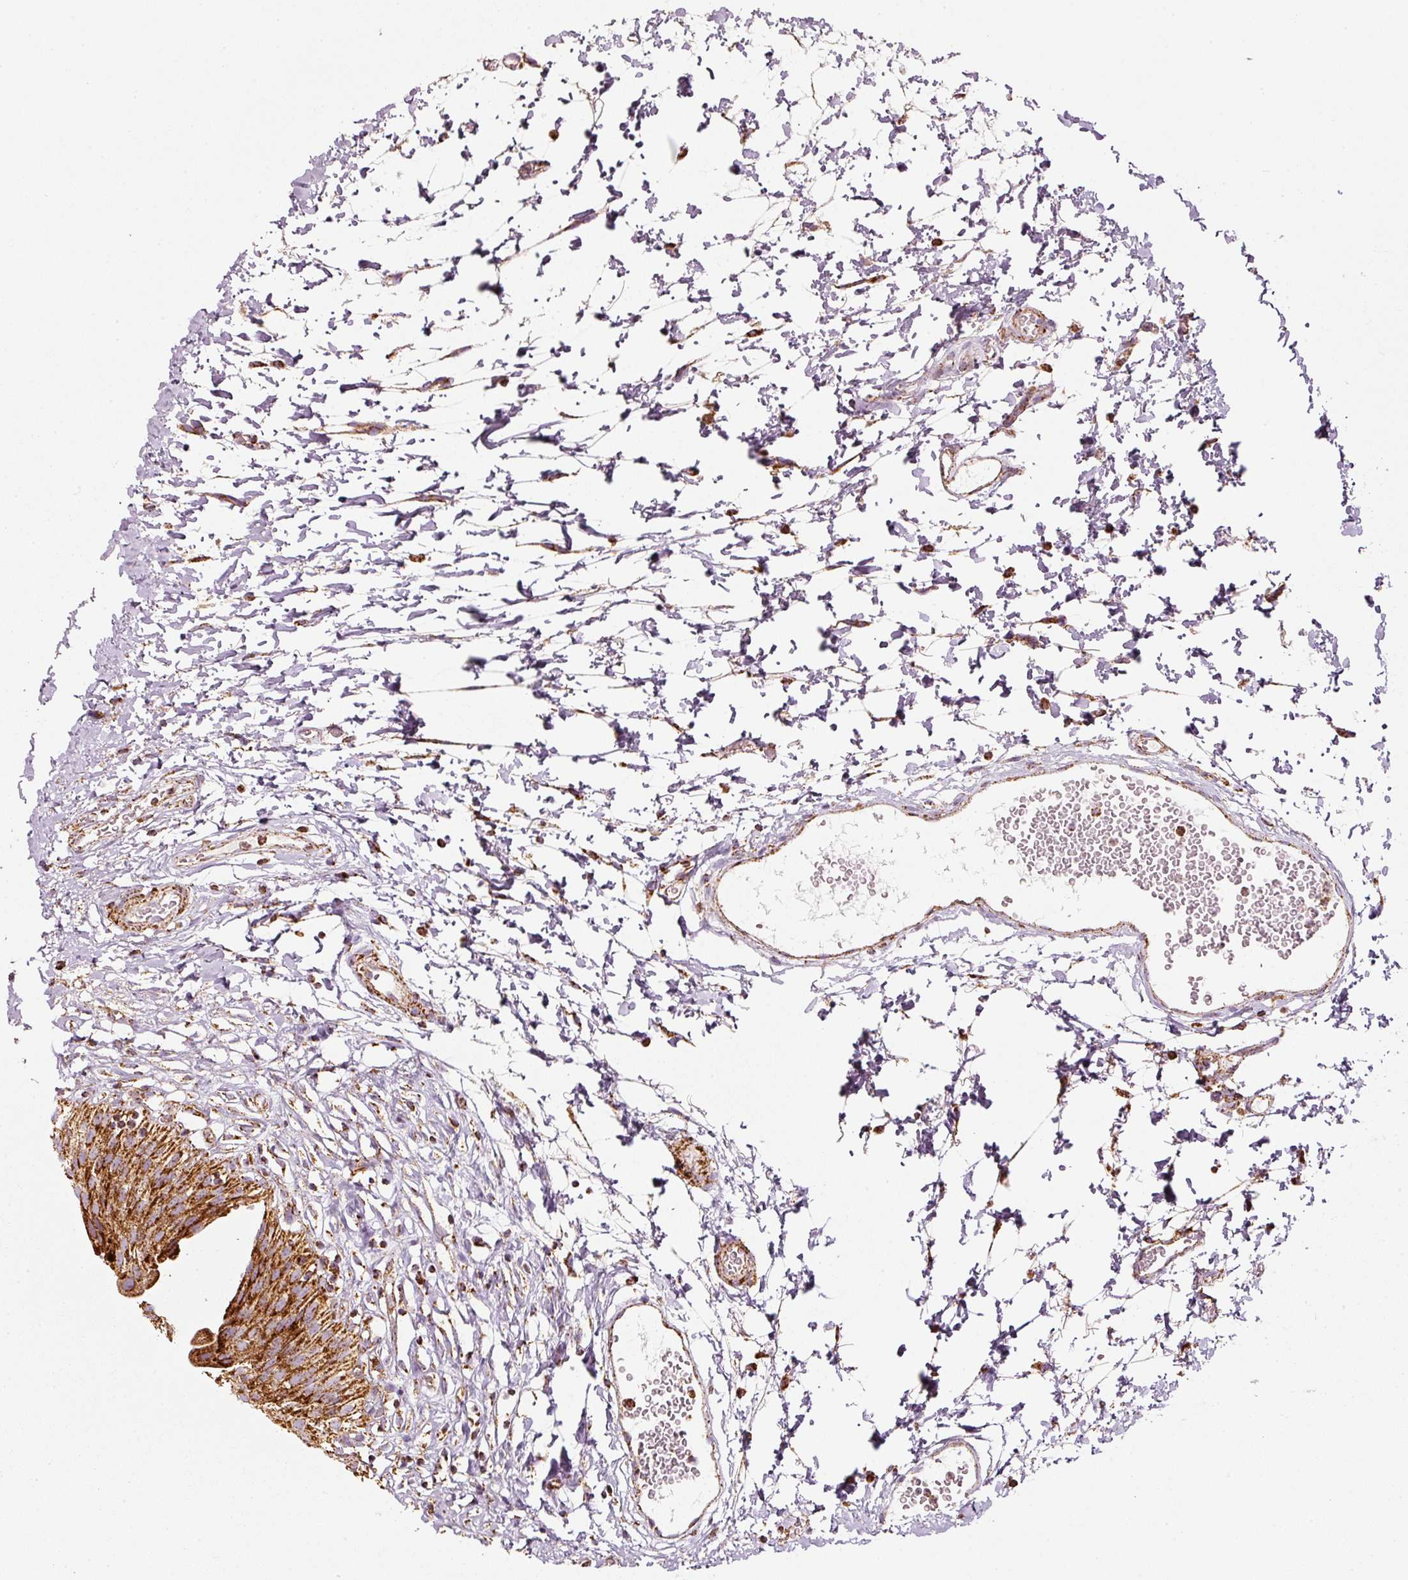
{"staining": {"intensity": "strong", "quantity": ">75%", "location": "cytoplasmic/membranous"}, "tissue": "urinary bladder", "cell_type": "Urothelial cells", "image_type": "normal", "snomed": [{"axis": "morphology", "description": "Normal tissue, NOS"}, {"axis": "topography", "description": "Urinary bladder"}], "caption": "Protein positivity by immunohistochemistry (IHC) reveals strong cytoplasmic/membranous staining in about >75% of urothelial cells in unremarkable urinary bladder.", "gene": "UQCRC1", "patient": {"sex": "male", "age": 51}}